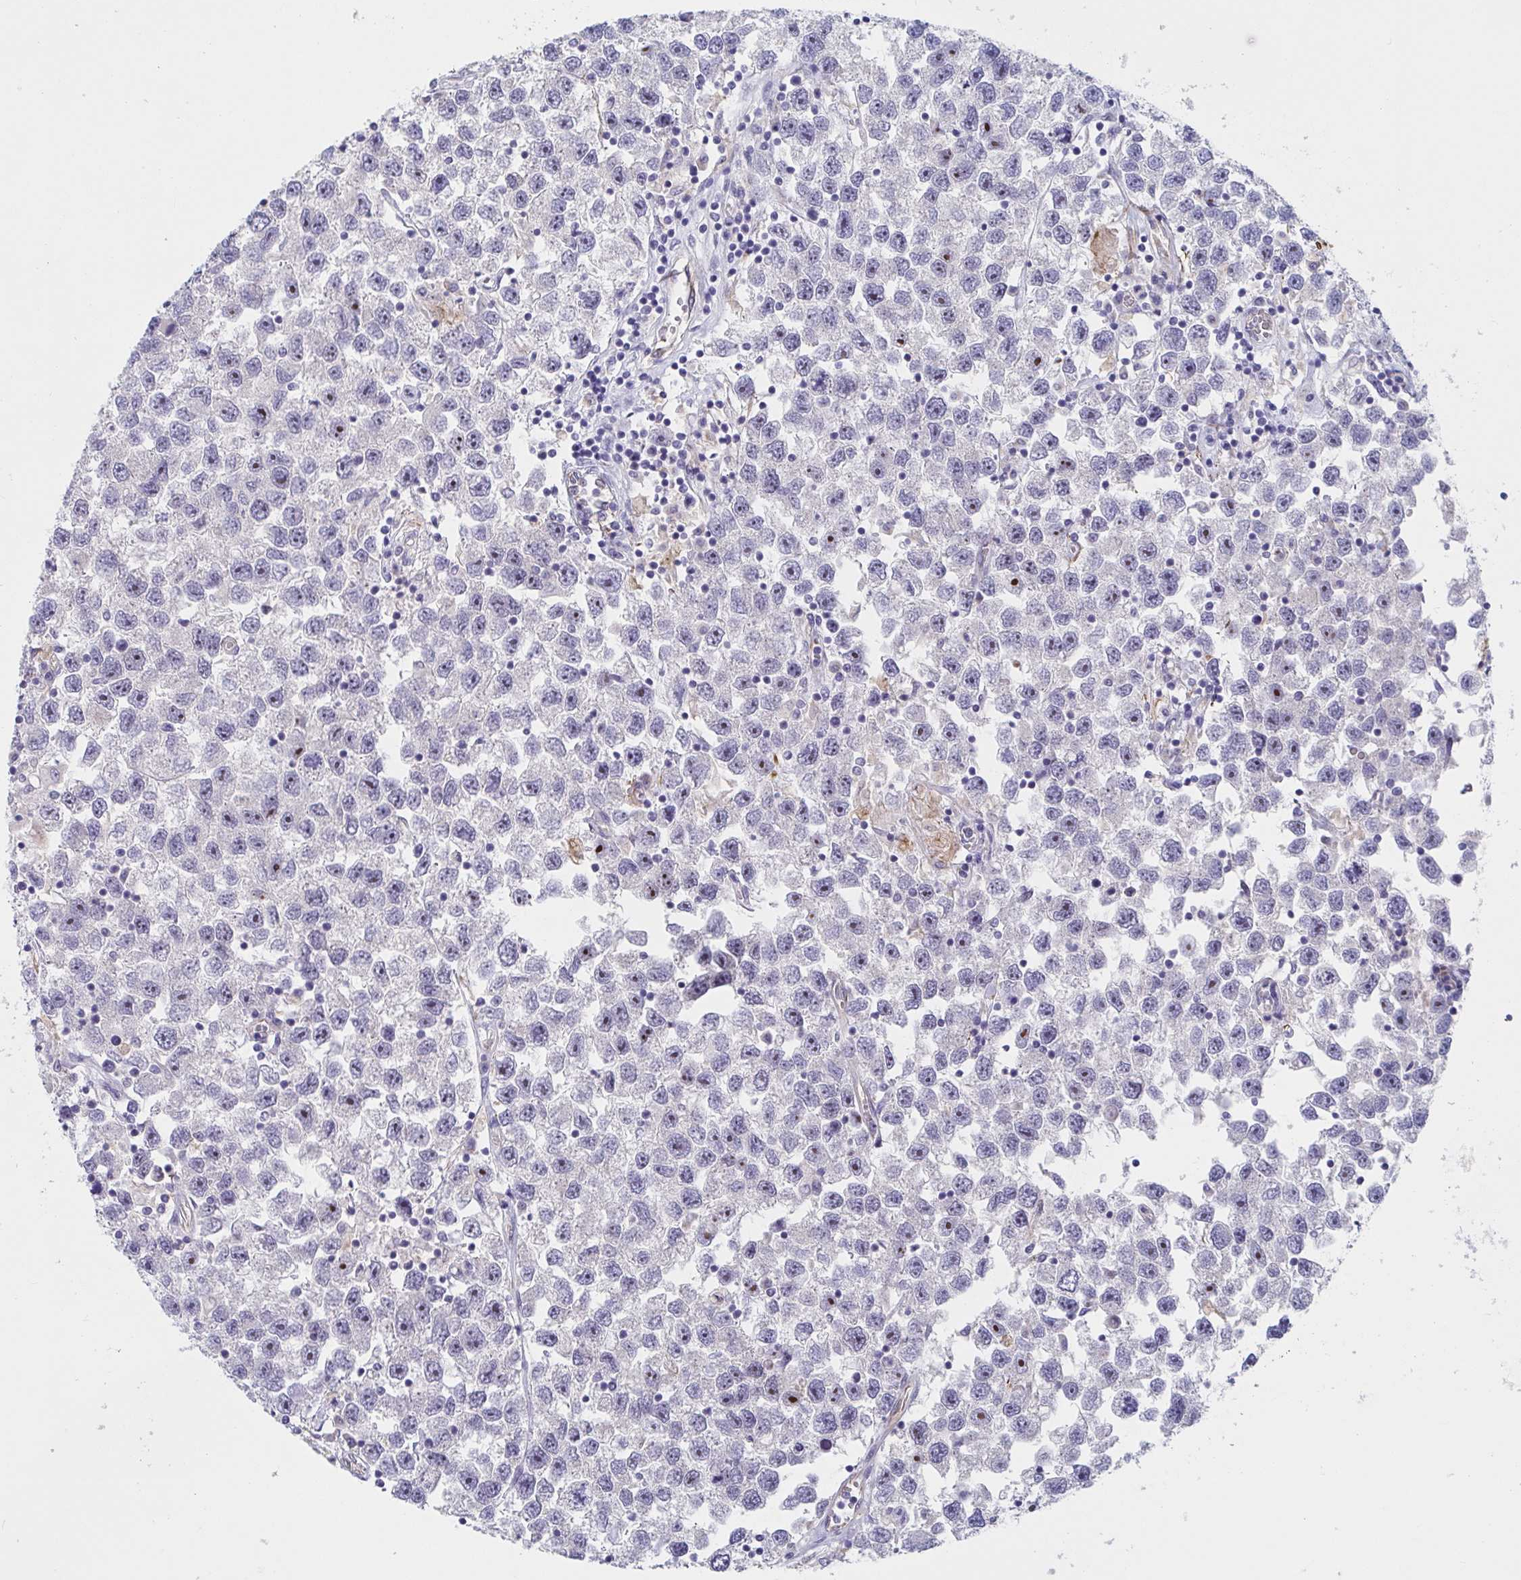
{"staining": {"intensity": "negative", "quantity": "none", "location": "none"}, "tissue": "testis cancer", "cell_type": "Tumor cells", "image_type": "cancer", "snomed": [{"axis": "morphology", "description": "Seminoma, NOS"}, {"axis": "topography", "description": "Testis"}], "caption": "Testis seminoma was stained to show a protein in brown. There is no significant positivity in tumor cells. (Brightfield microscopy of DAB (3,3'-diaminobenzidine) immunohistochemistry (IHC) at high magnification).", "gene": "ST14", "patient": {"sex": "male", "age": 26}}